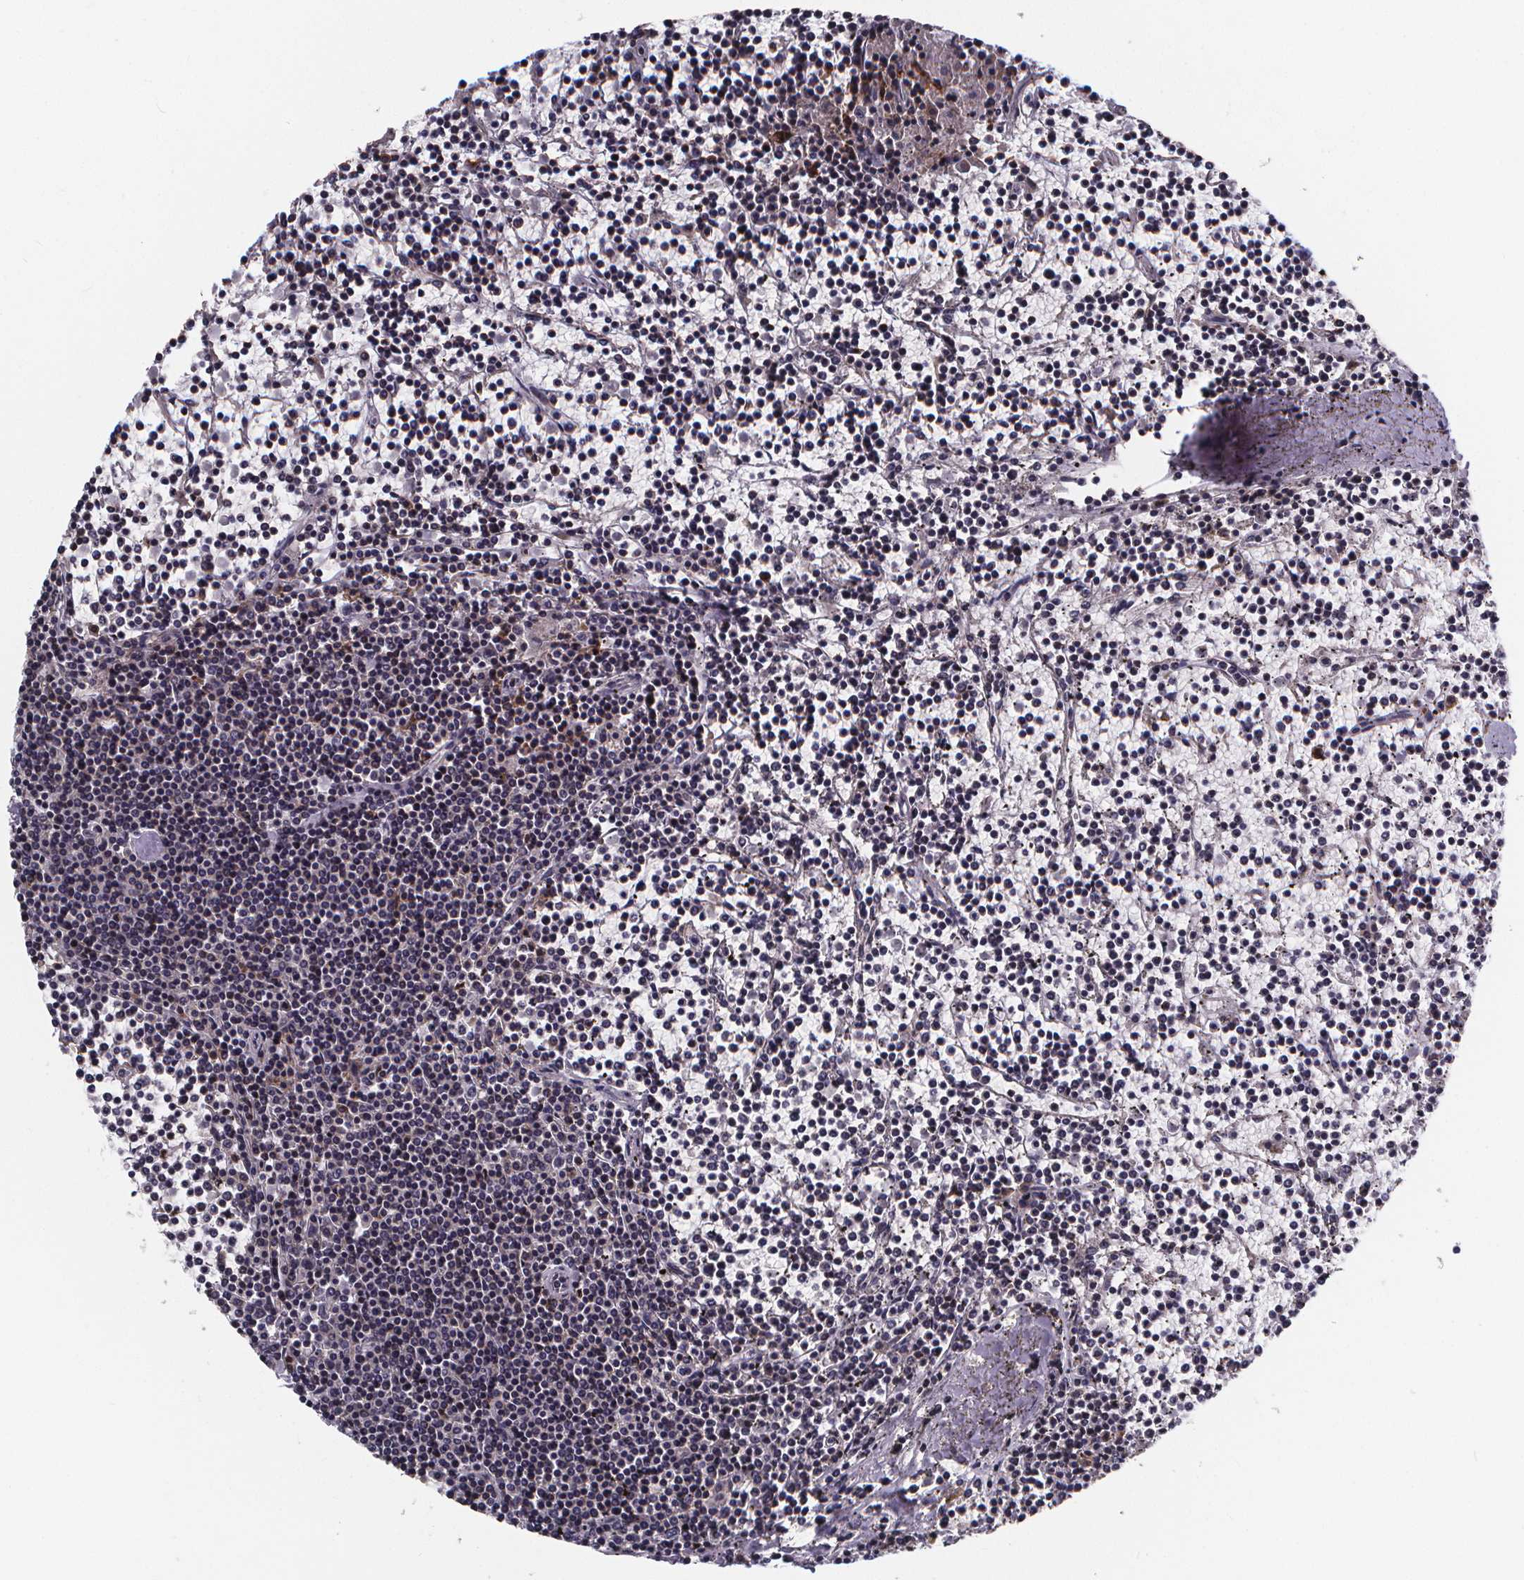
{"staining": {"intensity": "negative", "quantity": "none", "location": "none"}, "tissue": "lymphoma", "cell_type": "Tumor cells", "image_type": "cancer", "snomed": [{"axis": "morphology", "description": "Malignant lymphoma, non-Hodgkin's type, Low grade"}, {"axis": "topography", "description": "Spleen"}], "caption": "This is an immunohistochemistry (IHC) image of malignant lymphoma, non-Hodgkin's type (low-grade). There is no expression in tumor cells.", "gene": "FBXW2", "patient": {"sex": "female", "age": 19}}